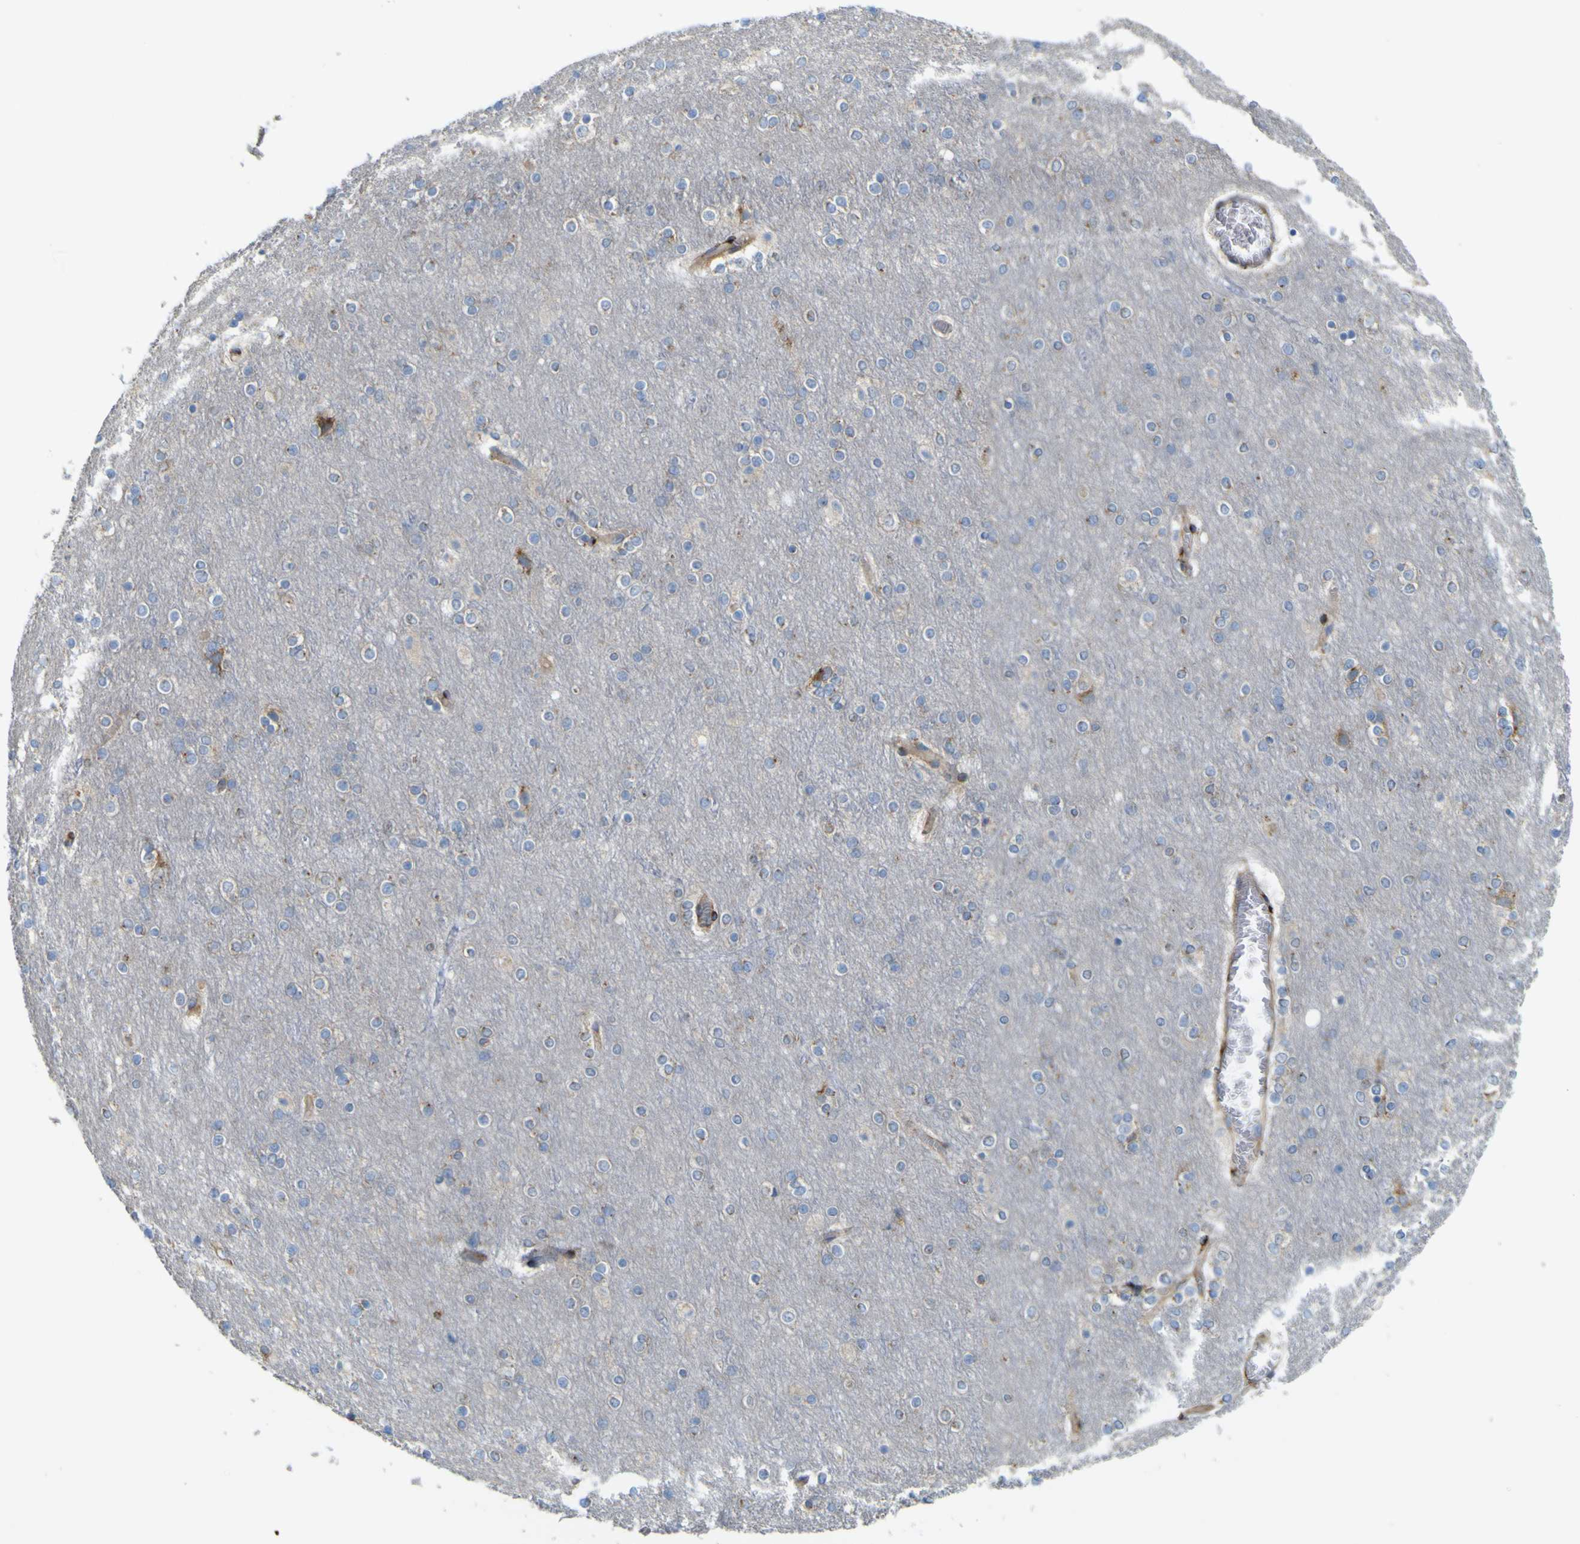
{"staining": {"intensity": "moderate", "quantity": "25%-75%", "location": "cytoplasmic/membranous"}, "tissue": "cerebral cortex", "cell_type": "Endothelial cells", "image_type": "normal", "snomed": [{"axis": "morphology", "description": "Normal tissue, NOS"}, {"axis": "topography", "description": "Cerebral cortex"}], "caption": "Protein staining by immunohistochemistry displays moderate cytoplasmic/membranous staining in about 25%-75% of endothelial cells in unremarkable cerebral cortex. (Brightfield microscopy of DAB IHC at high magnification).", "gene": "IGF2R", "patient": {"sex": "female", "age": 54}}